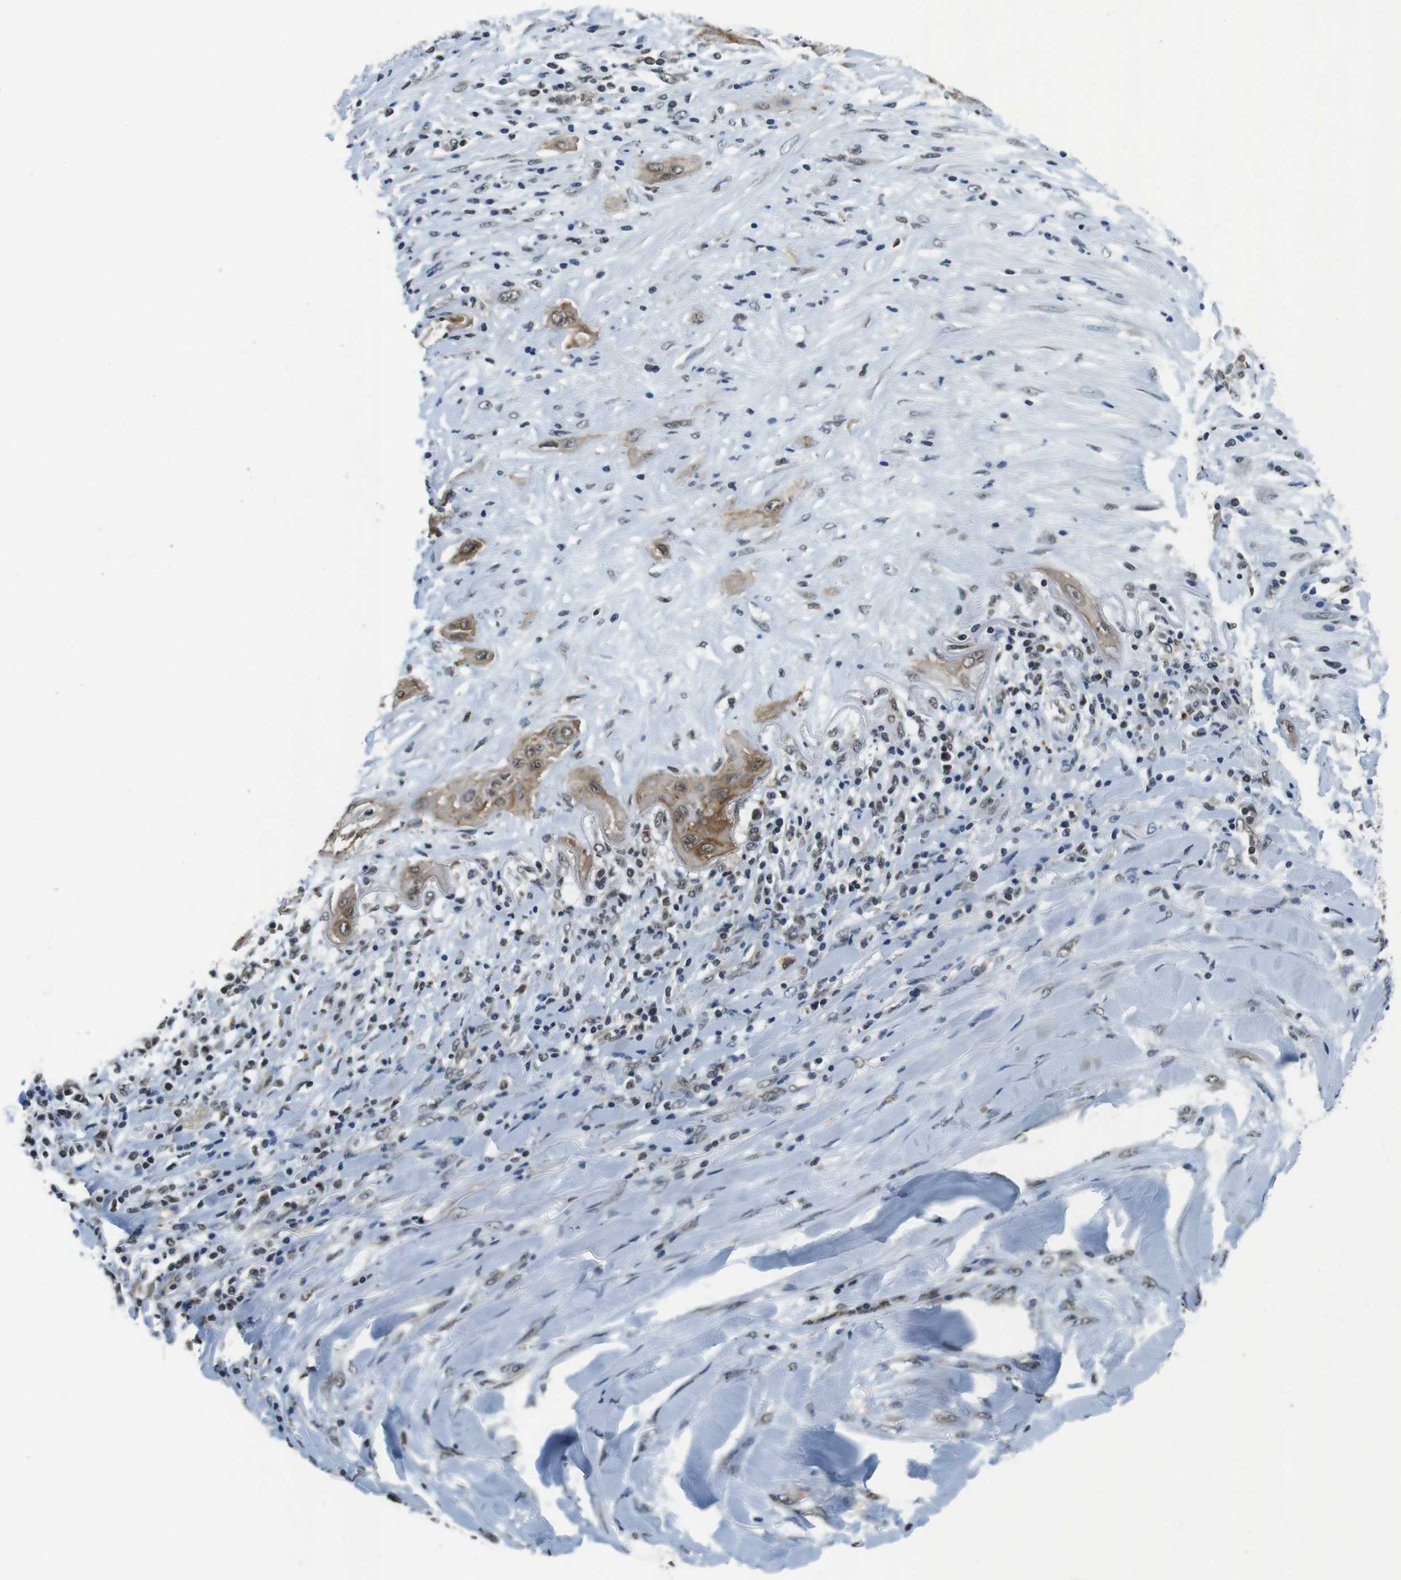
{"staining": {"intensity": "moderate", "quantity": ">75%", "location": "cytoplasmic/membranous,nuclear"}, "tissue": "lung cancer", "cell_type": "Tumor cells", "image_type": "cancer", "snomed": [{"axis": "morphology", "description": "Squamous cell carcinoma, NOS"}, {"axis": "topography", "description": "Lung"}], "caption": "Tumor cells demonstrate medium levels of moderate cytoplasmic/membranous and nuclear expression in about >75% of cells in human lung cancer (squamous cell carcinoma).", "gene": "NEK4", "patient": {"sex": "female", "age": 47}}